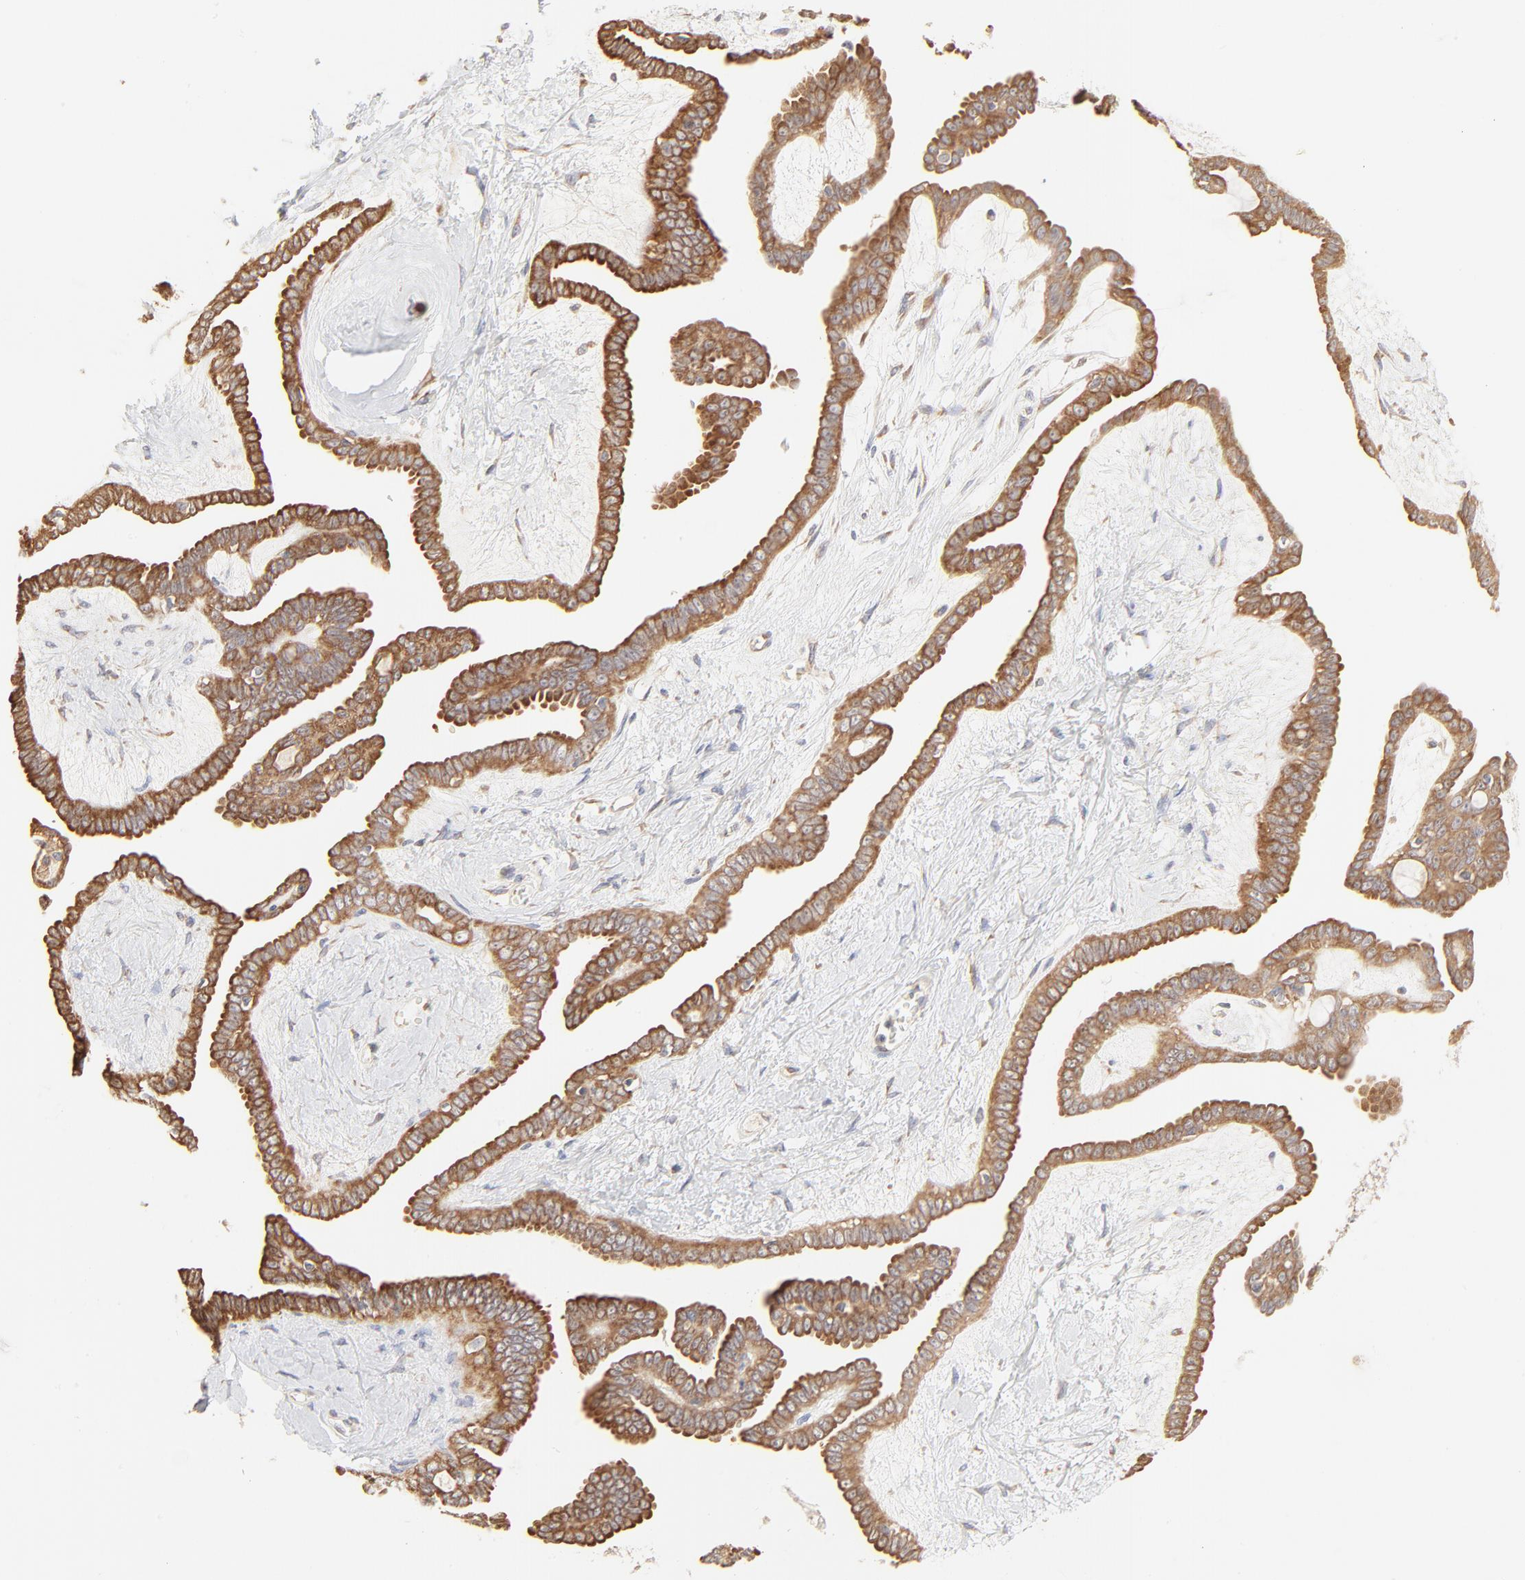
{"staining": {"intensity": "moderate", "quantity": ">75%", "location": "cytoplasmic/membranous"}, "tissue": "ovarian cancer", "cell_type": "Tumor cells", "image_type": "cancer", "snomed": [{"axis": "morphology", "description": "Cystadenocarcinoma, serous, NOS"}, {"axis": "topography", "description": "Ovary"}], "caption": "Ovarian serous cystadenocarcinoma was stained to show a protein in brown. There is medium levels of moderate cytoplasmic/membranous positivity in about >75% of tumor cells.", "gene": "RPS20", "patient": {"sex": "female", "age": 71}}